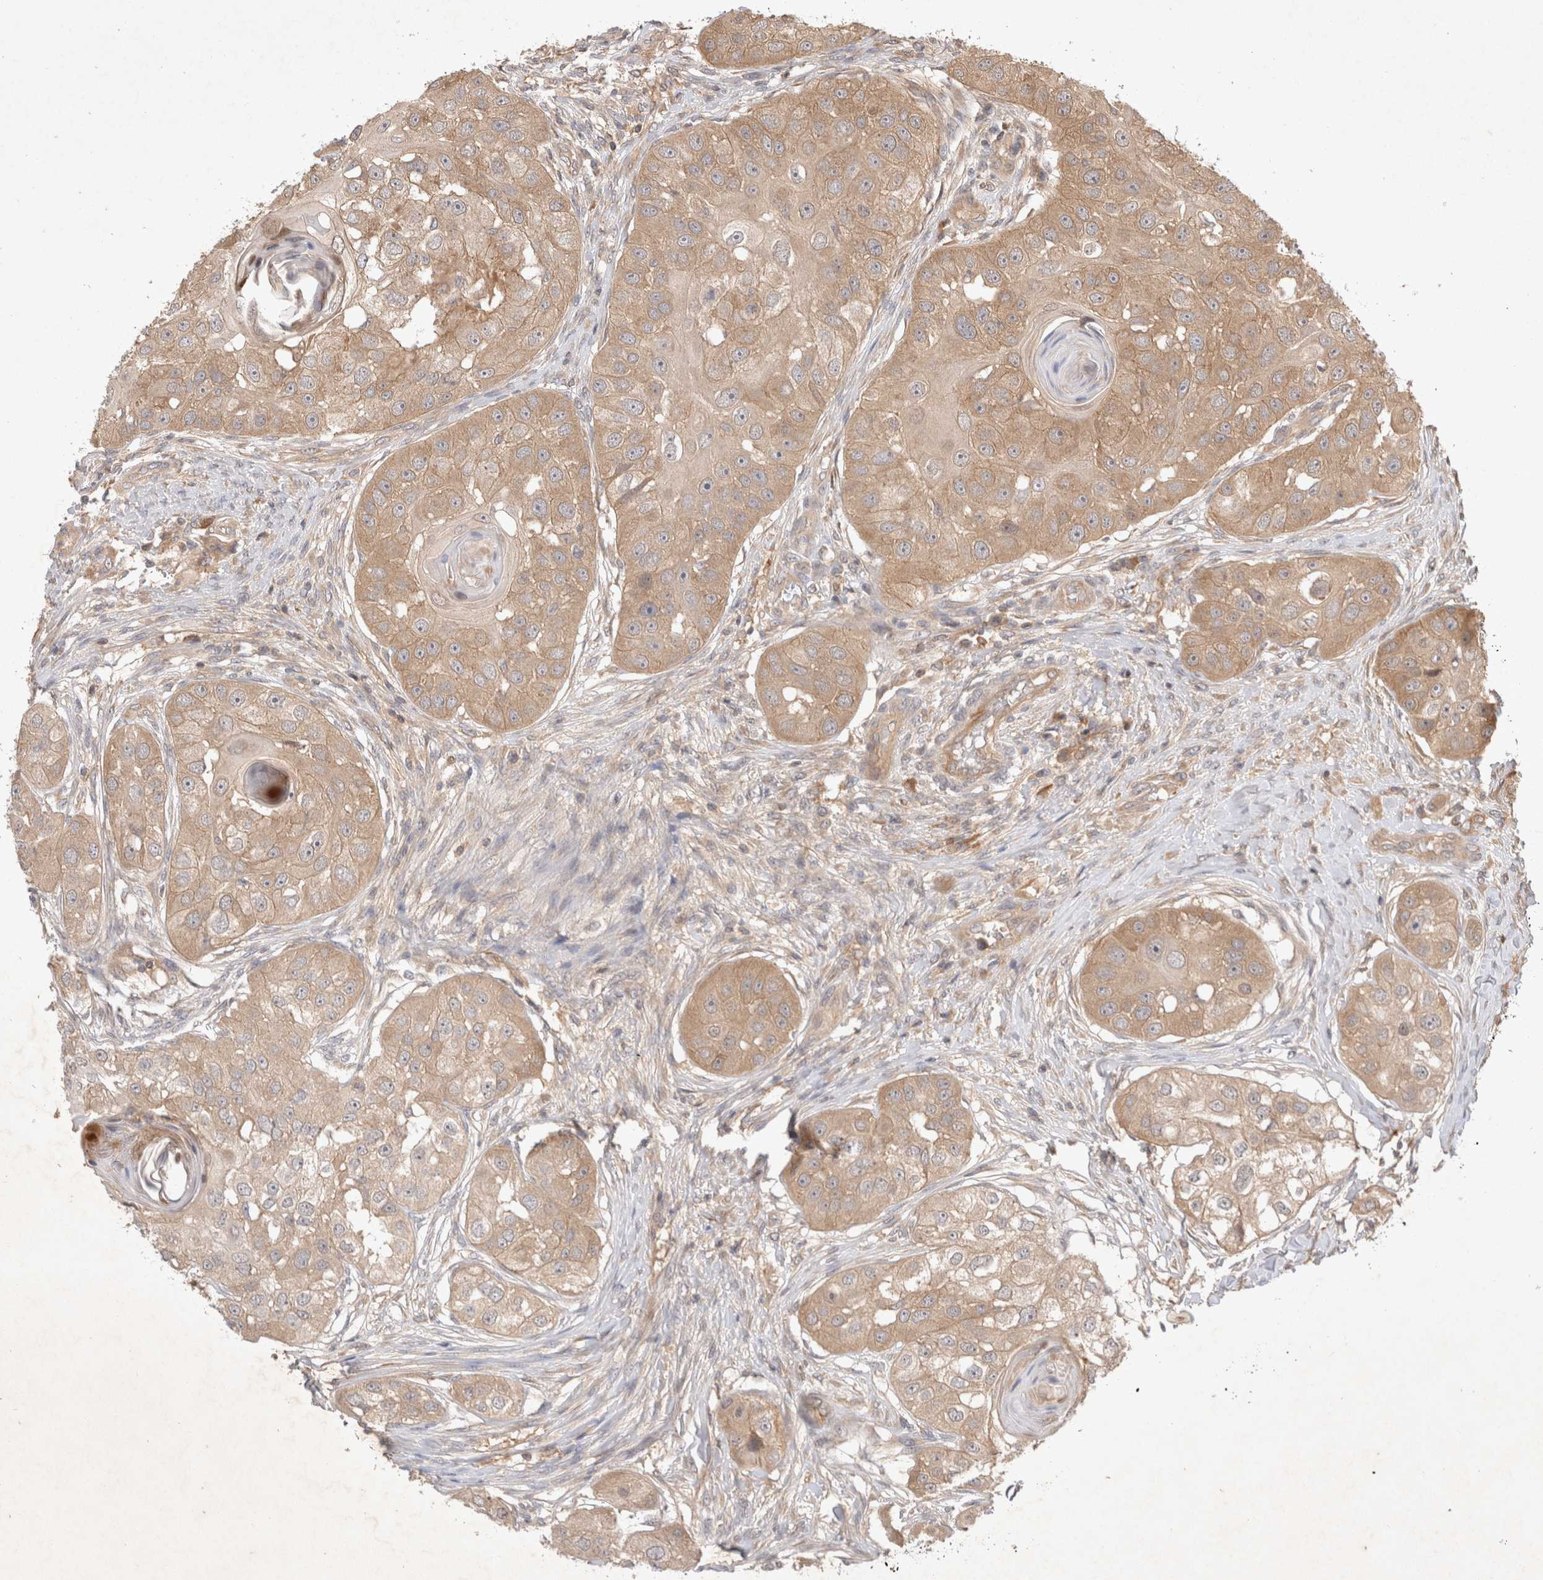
{"staining": {"intensity": "moderate", "quantity": ">75%", "location": "cytoplasmic/membranous"}, "tissue": "head and neck cancer", "cell_type": "Tumor cells", "image_type": "cancer", "snomed": [{"axis": "morphology", "description": "Normal tissue, NOS"}, {"axis": "morphology", "description": "Squamous cell carcinoma, NOS"}, {"axis": "topography", "description": "Skeletal muscle"}, {"axis": "topography", "description": "Head-Neck"}], "caption": "This image displays IHC staining of head and neck cancer, with medium moderate cytoplasmic/membranous staining in about >75% of tumor cells.", "gene": "YES1", "patient": {"sex": "male", "age": 51}}